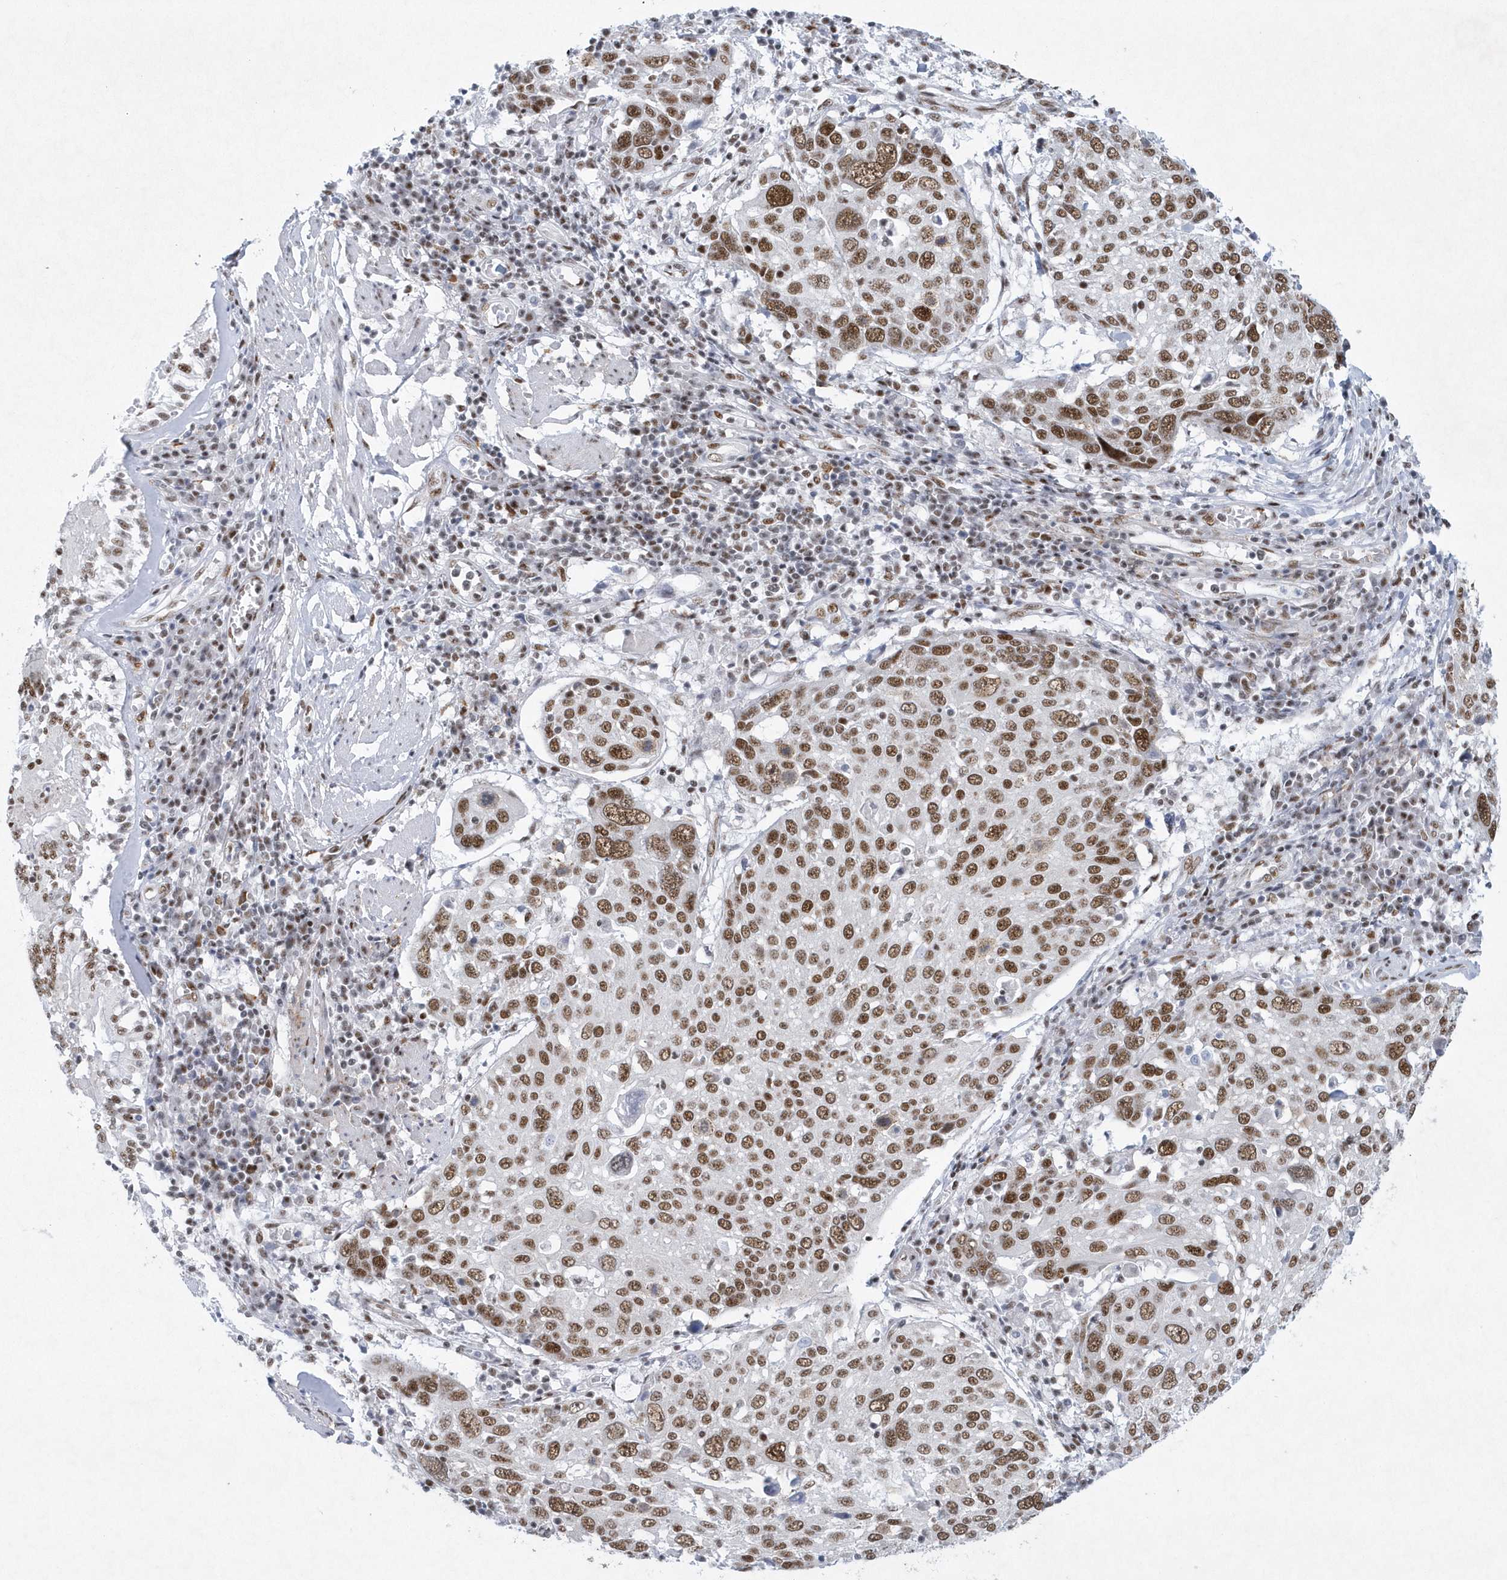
{"staining": {"intensity": "moderate", "quantity": ">75%", "location": "nuclear"}, "tissue": "lung cancer", "cell_type": "Tumor cells", "image_type": "cancer", "snomed": [{"axis": "morphology", "description": "Squamous cell carcinoma, NOS"}, {"axis": "topography", "description": "Lung"}], "caption": "Lung squamous cell carcinoma stained with DAB (3,3'-diaminobenzidine) IHC demonstrates medium levels of moderate nuclear expression in approximately >75% of tumor cells. (brown staining indicates protein expression, while blue staining denotes nuclei).", "gene": "DCLRE1A", "patient": {"sex": "male", "age": 65}}